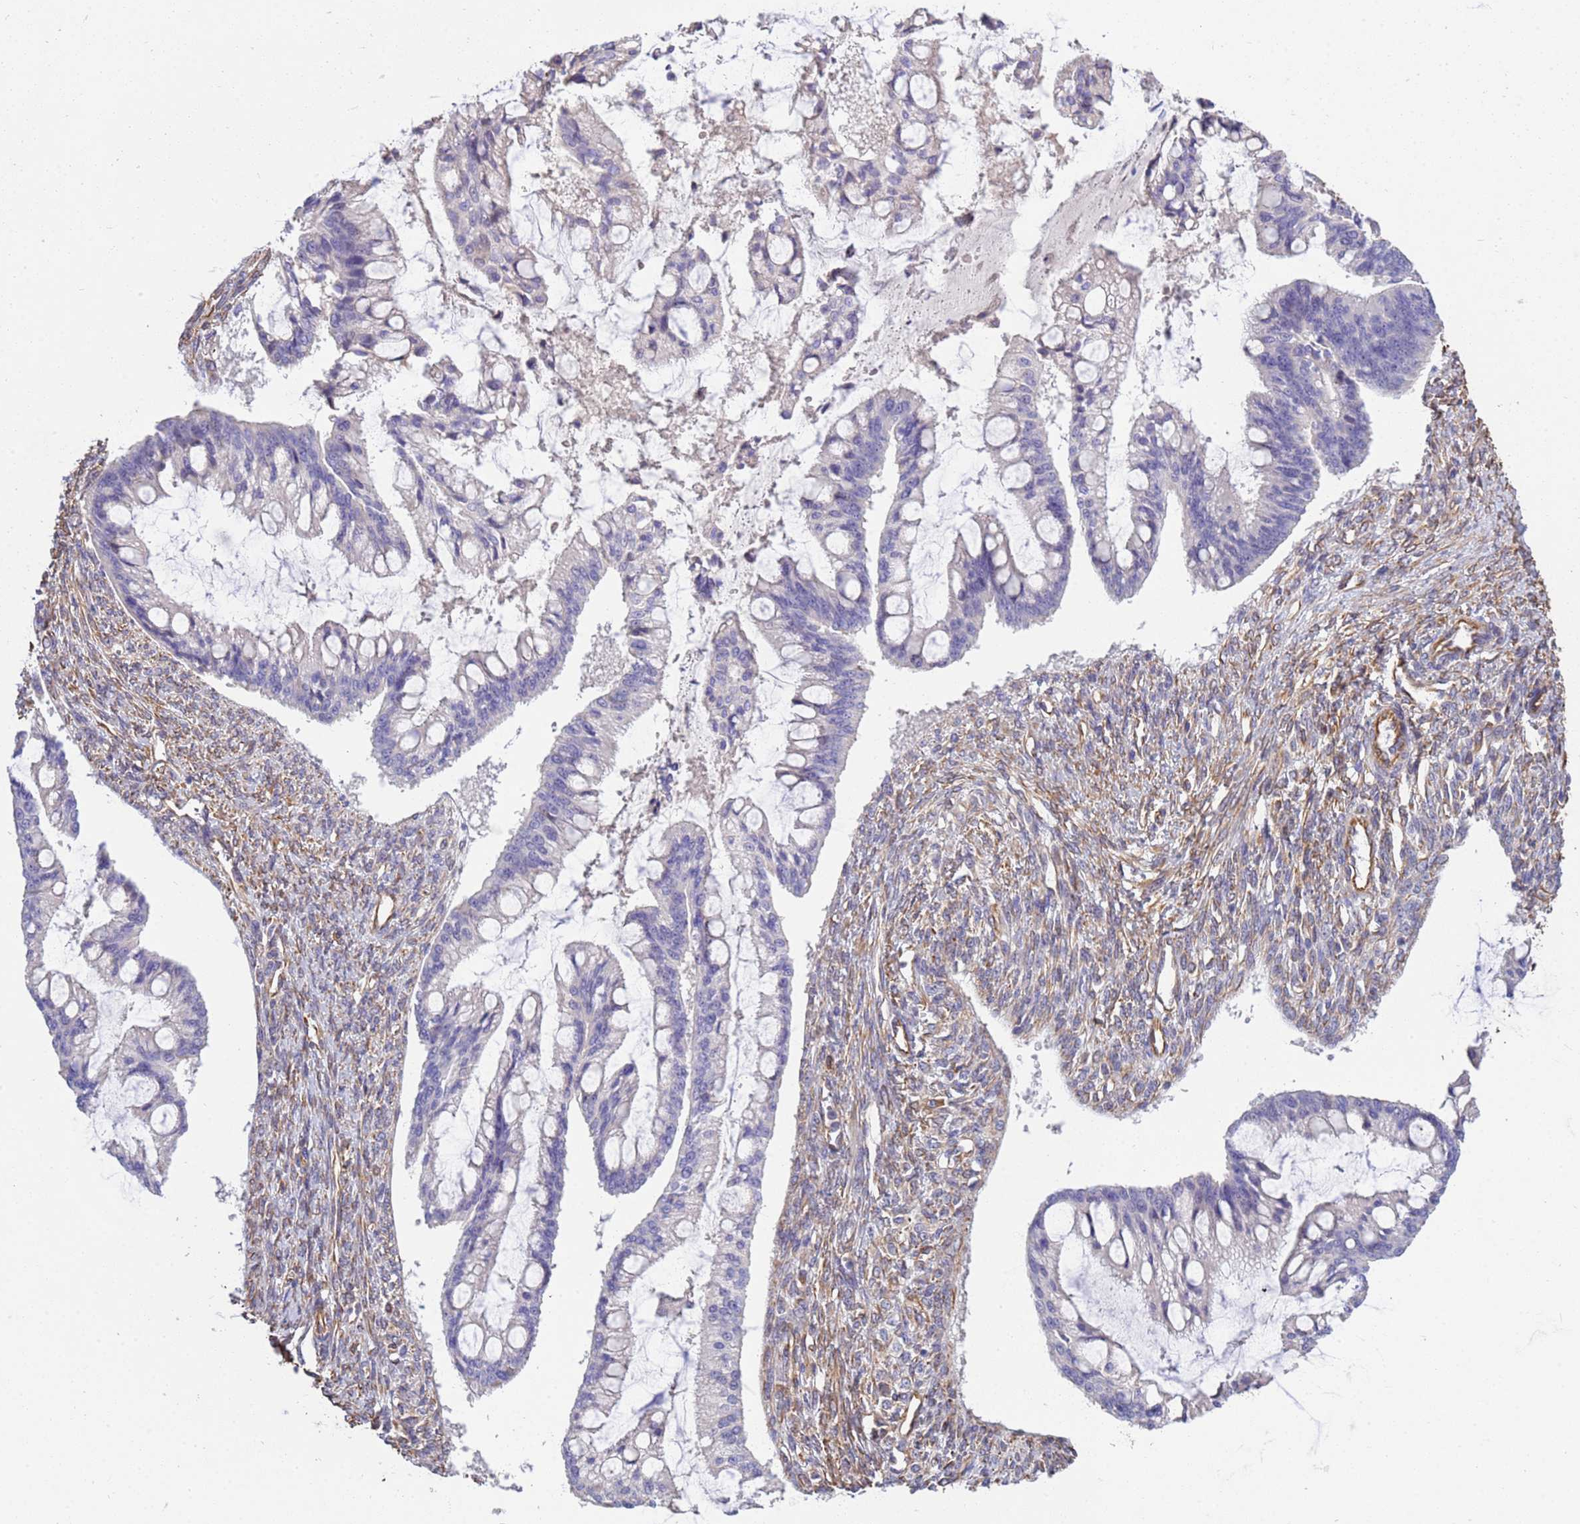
{"staining": {"intensity": "negative", "quantity": "none", "location": "none"}, "tissue": "ovarian cancer", "cell_type": "Tumor cells", "image_type": "cancer", "snomed": [{"axis": "morphology", "description": "Cystadenocarcinoma, mucinous, NOS"}, {"axis": "topography", "description": "Ovary"}], "caption": "This is a micrograph of immunohistochemistry (IHC) staining of ovarian cancer (mucinous cystadenocarcinoma), which shows no staining in tumor cells. (IHC, brightfield microscopy, high magnification).", "gene": "TCEAL3", "patient": {"sex": "female", "age": 73}}